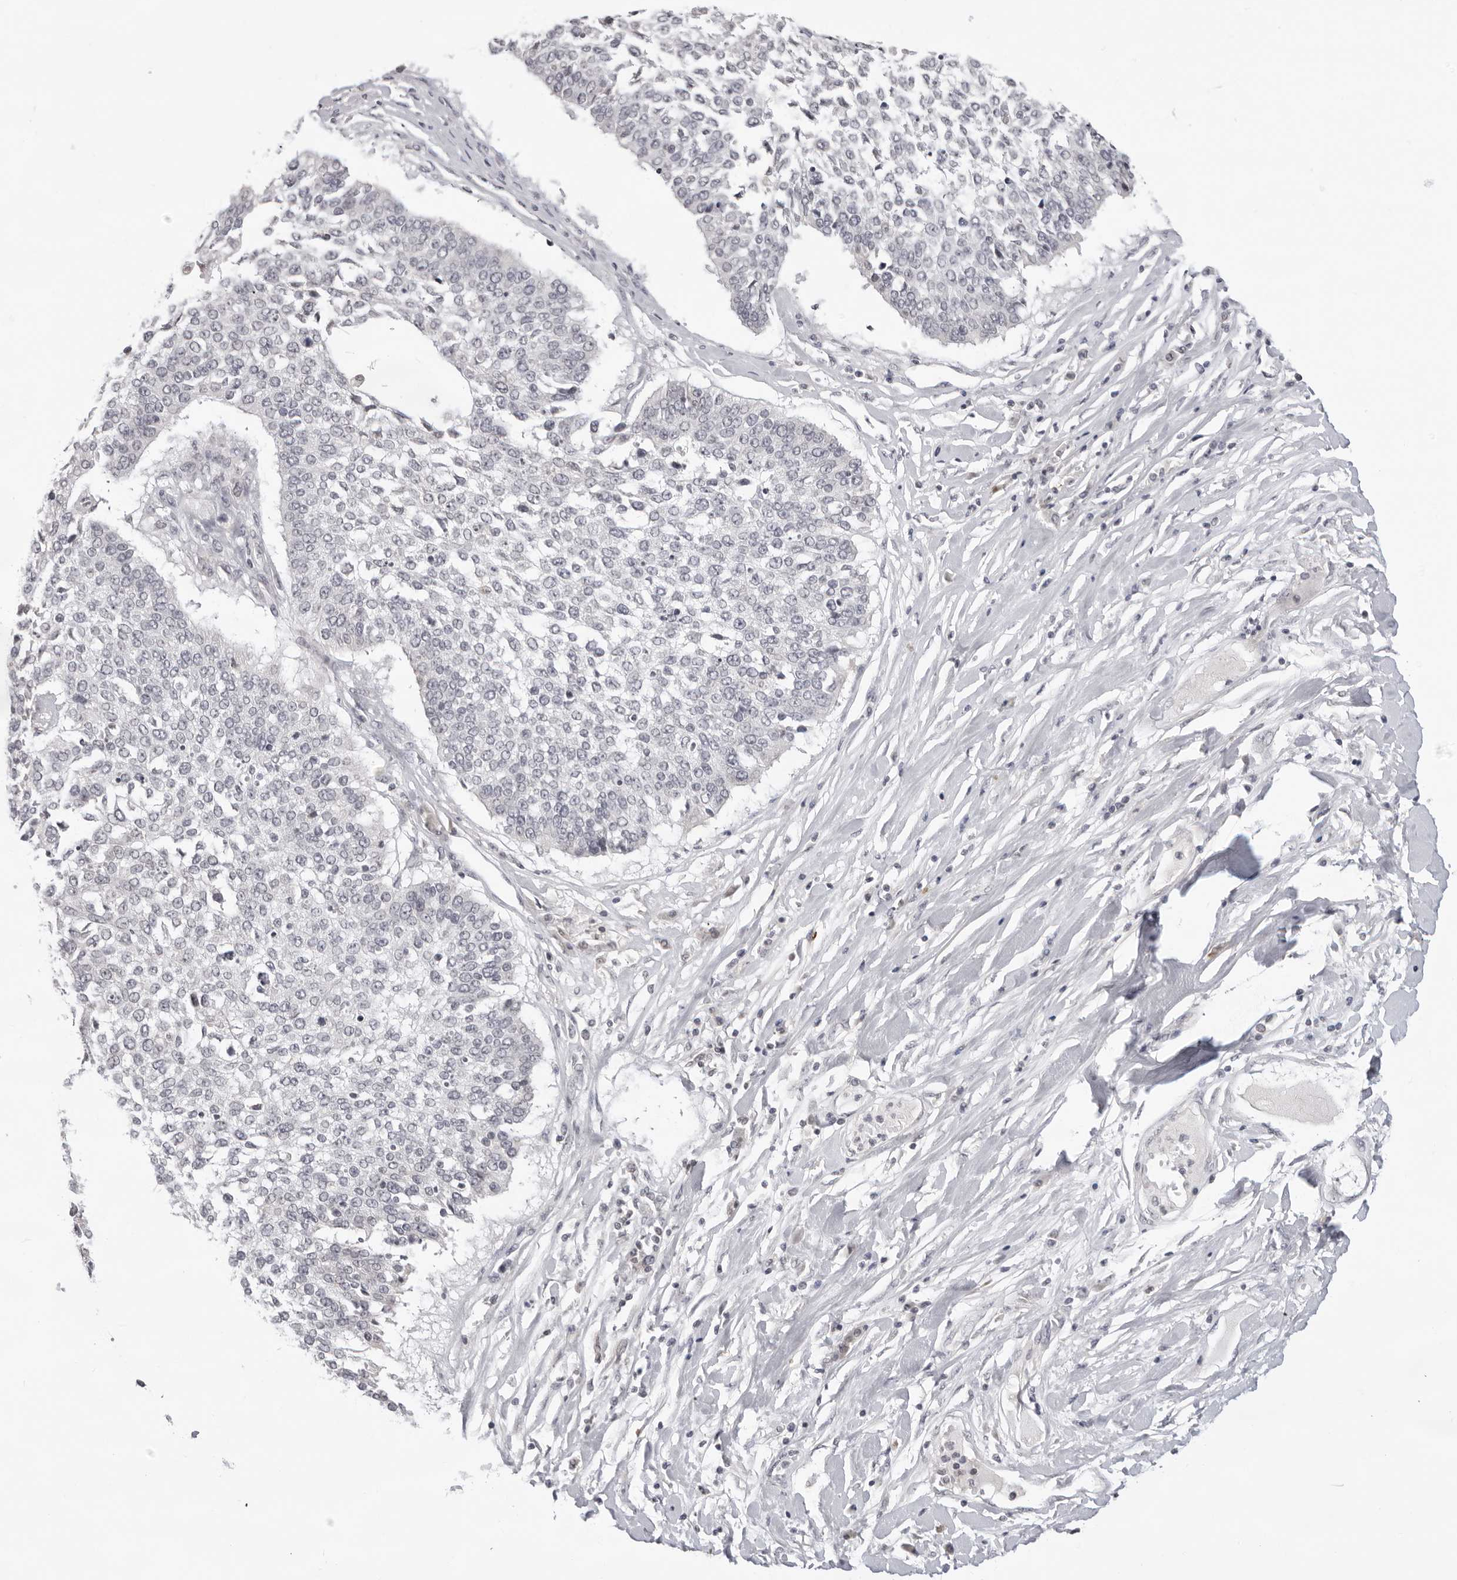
{"staining": {"intensity": "negative", "quantity": "none", "location": "none"}, "tissue": "lung cancer", "cell_type": "Tumor cells", "image_type": "cancer", "snomed": [{"axis": "morphology", "description": "Normal tissue, NOS"}, {"axis": "morphology", "description": "Squamous cell carcinoma, NOS"}, {"axis": "topography", "description": "Cartilage tissue"}, {"axis": "topography", "description": "Bronchus"}, {"axis": "topography", "description": "Lung"}, {"axis": "topography", "description": "Peripheral nerve tissue"}], "caption": "IHC of human squamous cell carcinoma (lung) exhibits no positivity in tumor cells.", "gene": "ACP6", "patient": {"sex": "female", "age": 49}}